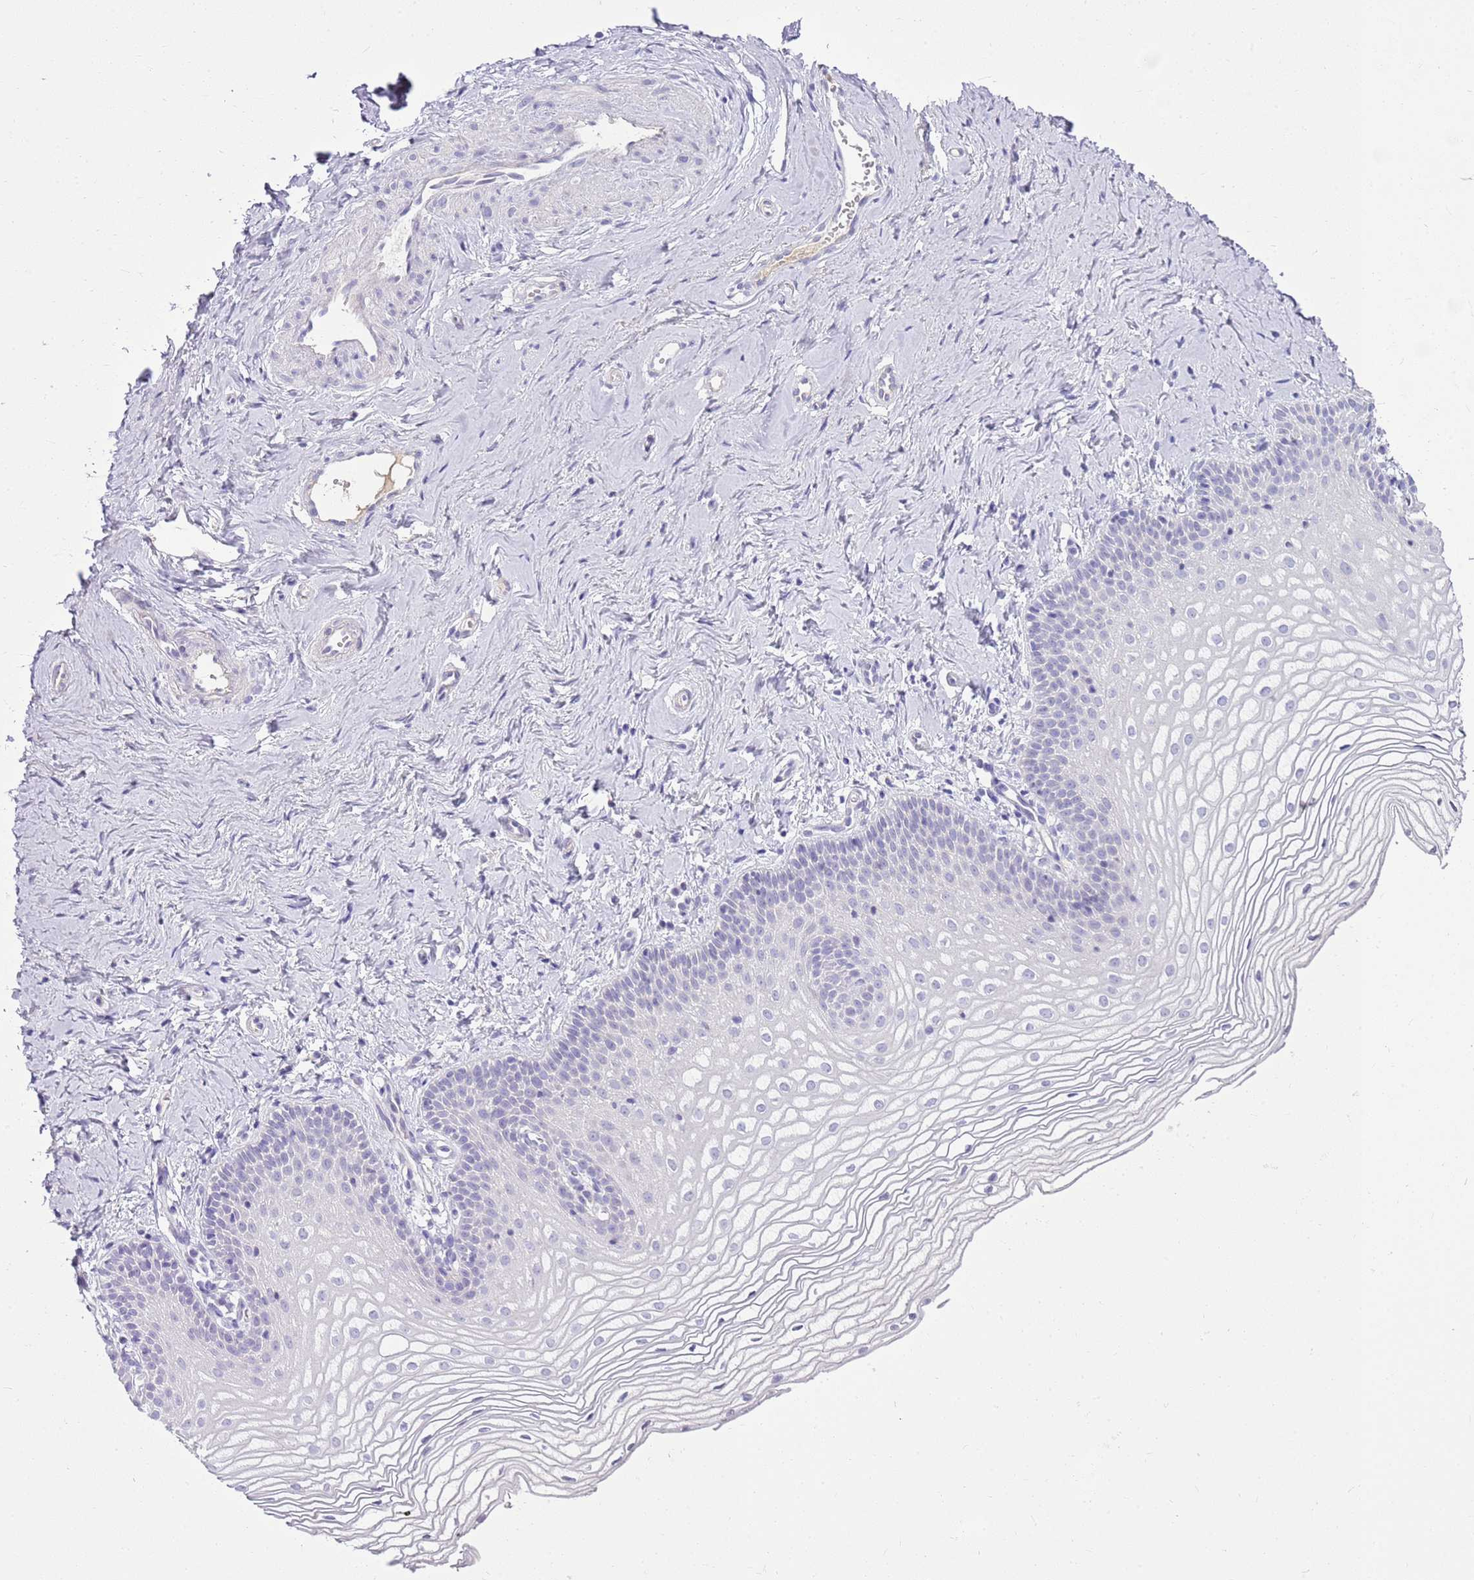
{"staining": {"intensity": "negative", "quantity": "none", "location": "none"}, "tissue": "vagina", "cell_type": "Squamous epithelial cells", "image_type": "normal", "snomed": [{"axis": "morphology", "description": "Normal tissue, NOS"}, {"axis": "topography", "description": "Vagina"}], "caption": "Photomicrograph shows no protein expression in squamous epithelial cells of unremarkable vagina. (Brightfield microscopy of DAB (3,3'-diaminobenzidine) immunohistochemistry at high magnification).", "gene": "FABP2", "patient": {"sex": "female", "age": 56}}